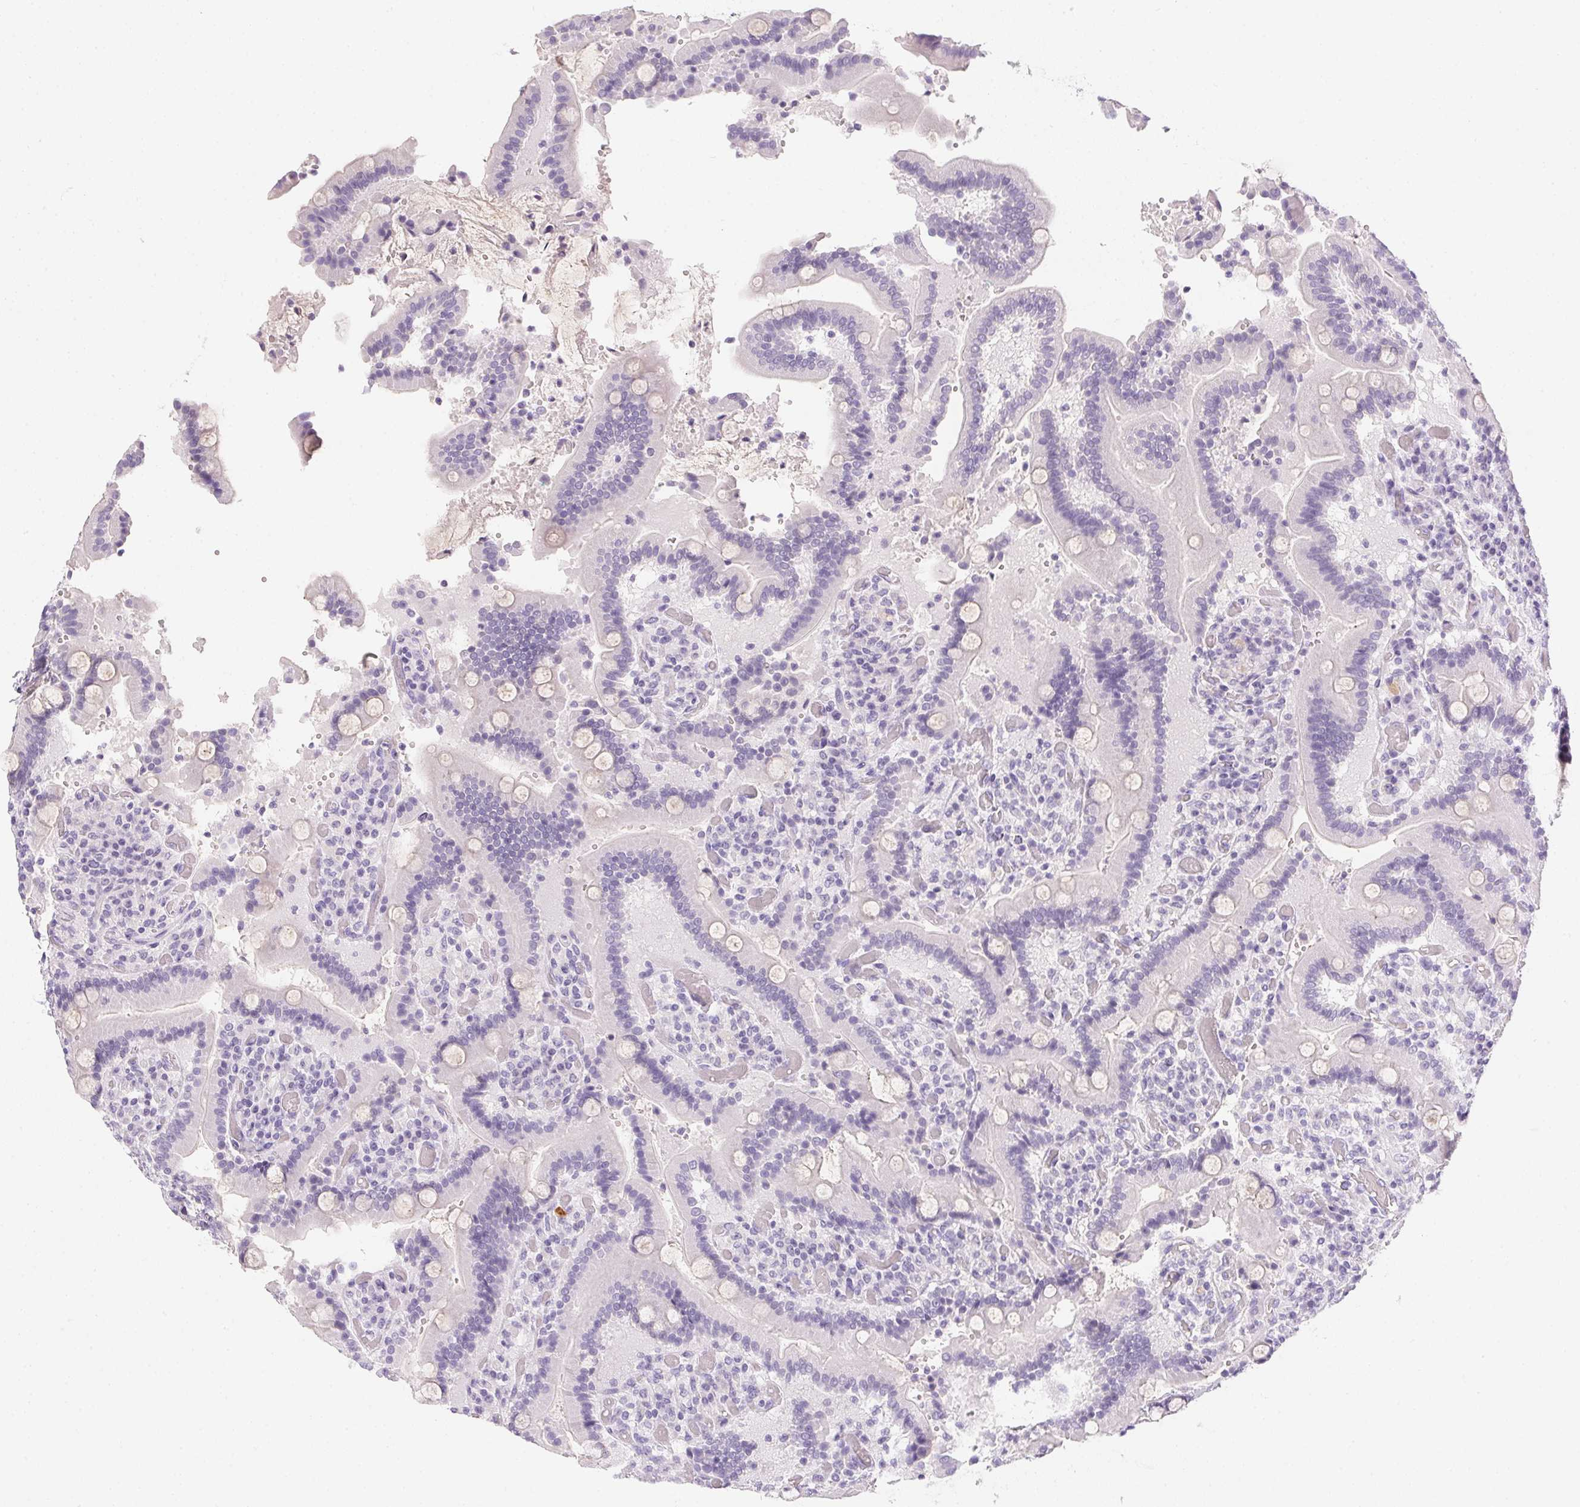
{"staining": {"intensity": "negative", "quantity": "none", "location": "none"}, "tissue": "duodenum", "cell_type": "Glandular cells", "image_type": "normal", "snomed": [{"axis": "morphology", "description": "Normal tissue, NOS"}, {"axis": "topography", "description": "Duodenum"}], "caption": "The immunohistochemistry image has no significant staining in glandular cells of duodenum.", "gene": "PPY", "patient": {"sex": "female", "age": 62}}